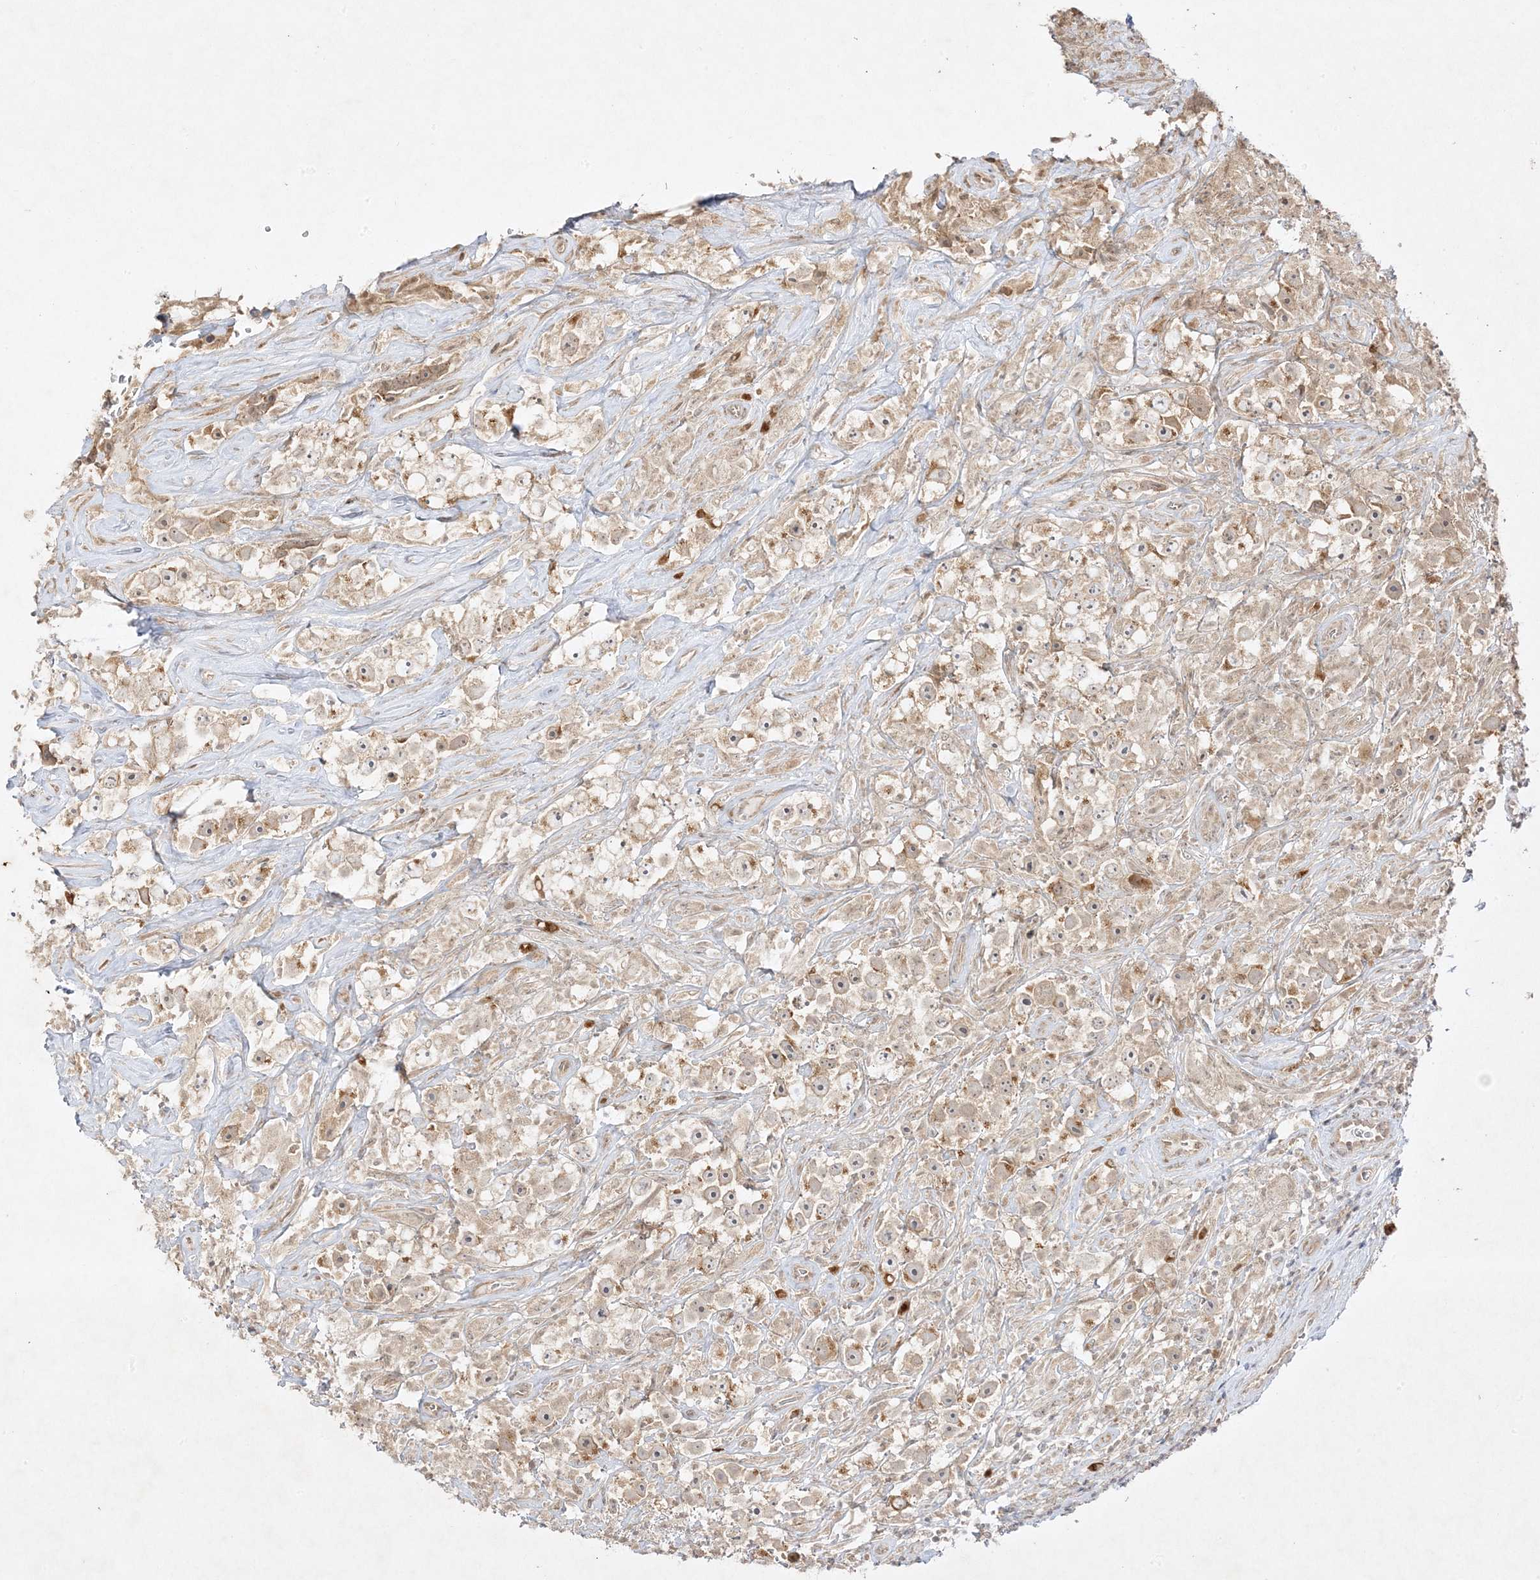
{"staining": {"intensity": "weak", "quantity": ">75%", "location": "cytoplasmic/membranous"}, "tissue": "testis cancer", "cell_type": "Tumor cells", "image_type": "cancer", "snomed": [{"axis": "morphology", "description": "Seminoma, NOS"}, {"axis": "topography", "description": "Testis"}], "caption": "An image showing weak cytoplasmic/membranous staining in approximately >75% of tumor cells in testis cancer (seminoma), as visualized by brown immunohistochemical staining.", "gene": "C2CD2", "patient": {"sex": "male", "age": 49}}